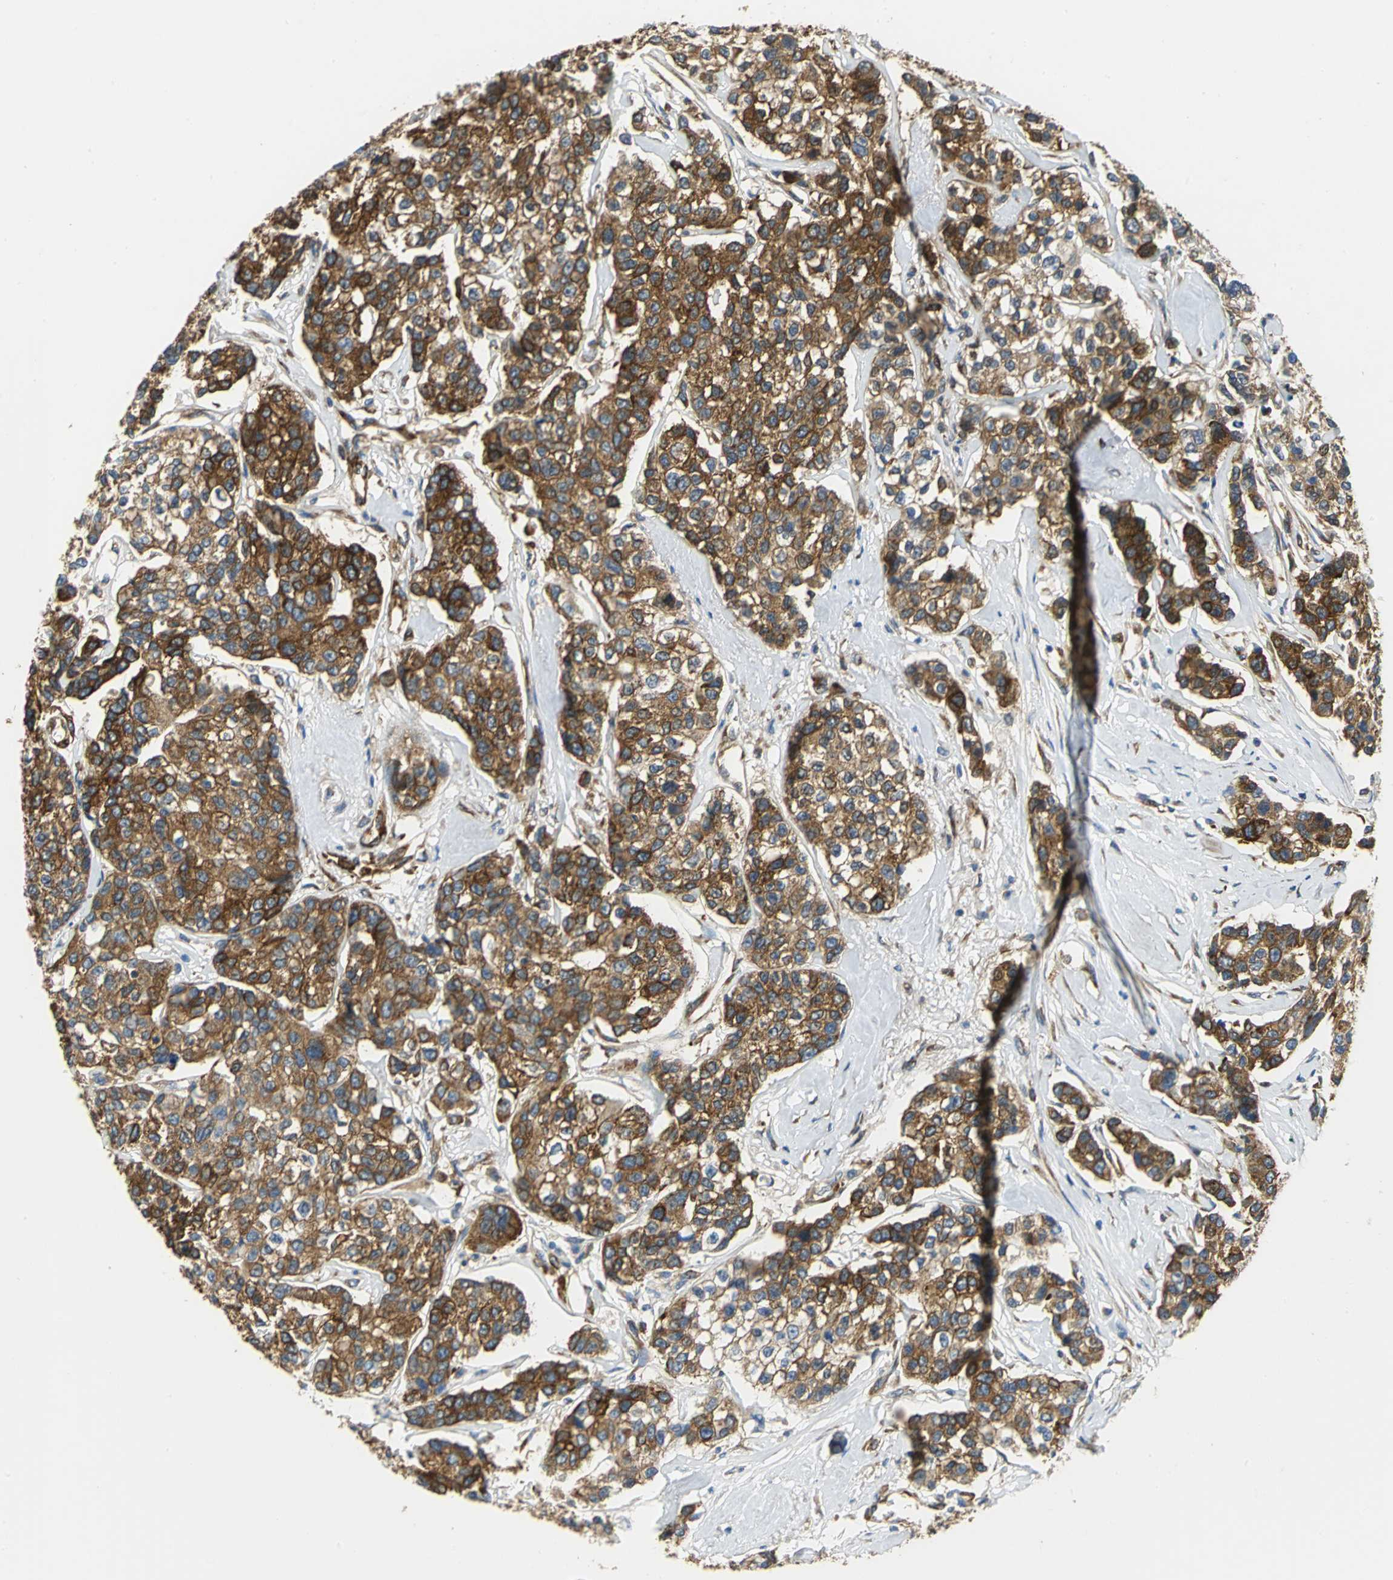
{"staining": {"intensity": "strong", "quantity": ">75%", "location": "cytoplasmic/membranous"}, "tissue": "breast cancer", "cell_type": "Tumor cells", "image_type": "cancer", "snomed": [{"axis": "morphology", "description": "Duct carcinoma"}, {"axis": "topography", "description": "Breast"}], "caption": "About >75% of tumor cells in breast cancer demonstrate strong cytoplasmic/membranous protein expression as visualized by brown immunohistochemical staining.", "gene": "YBX1", "patient": {"sex": "female", "age": 51}}